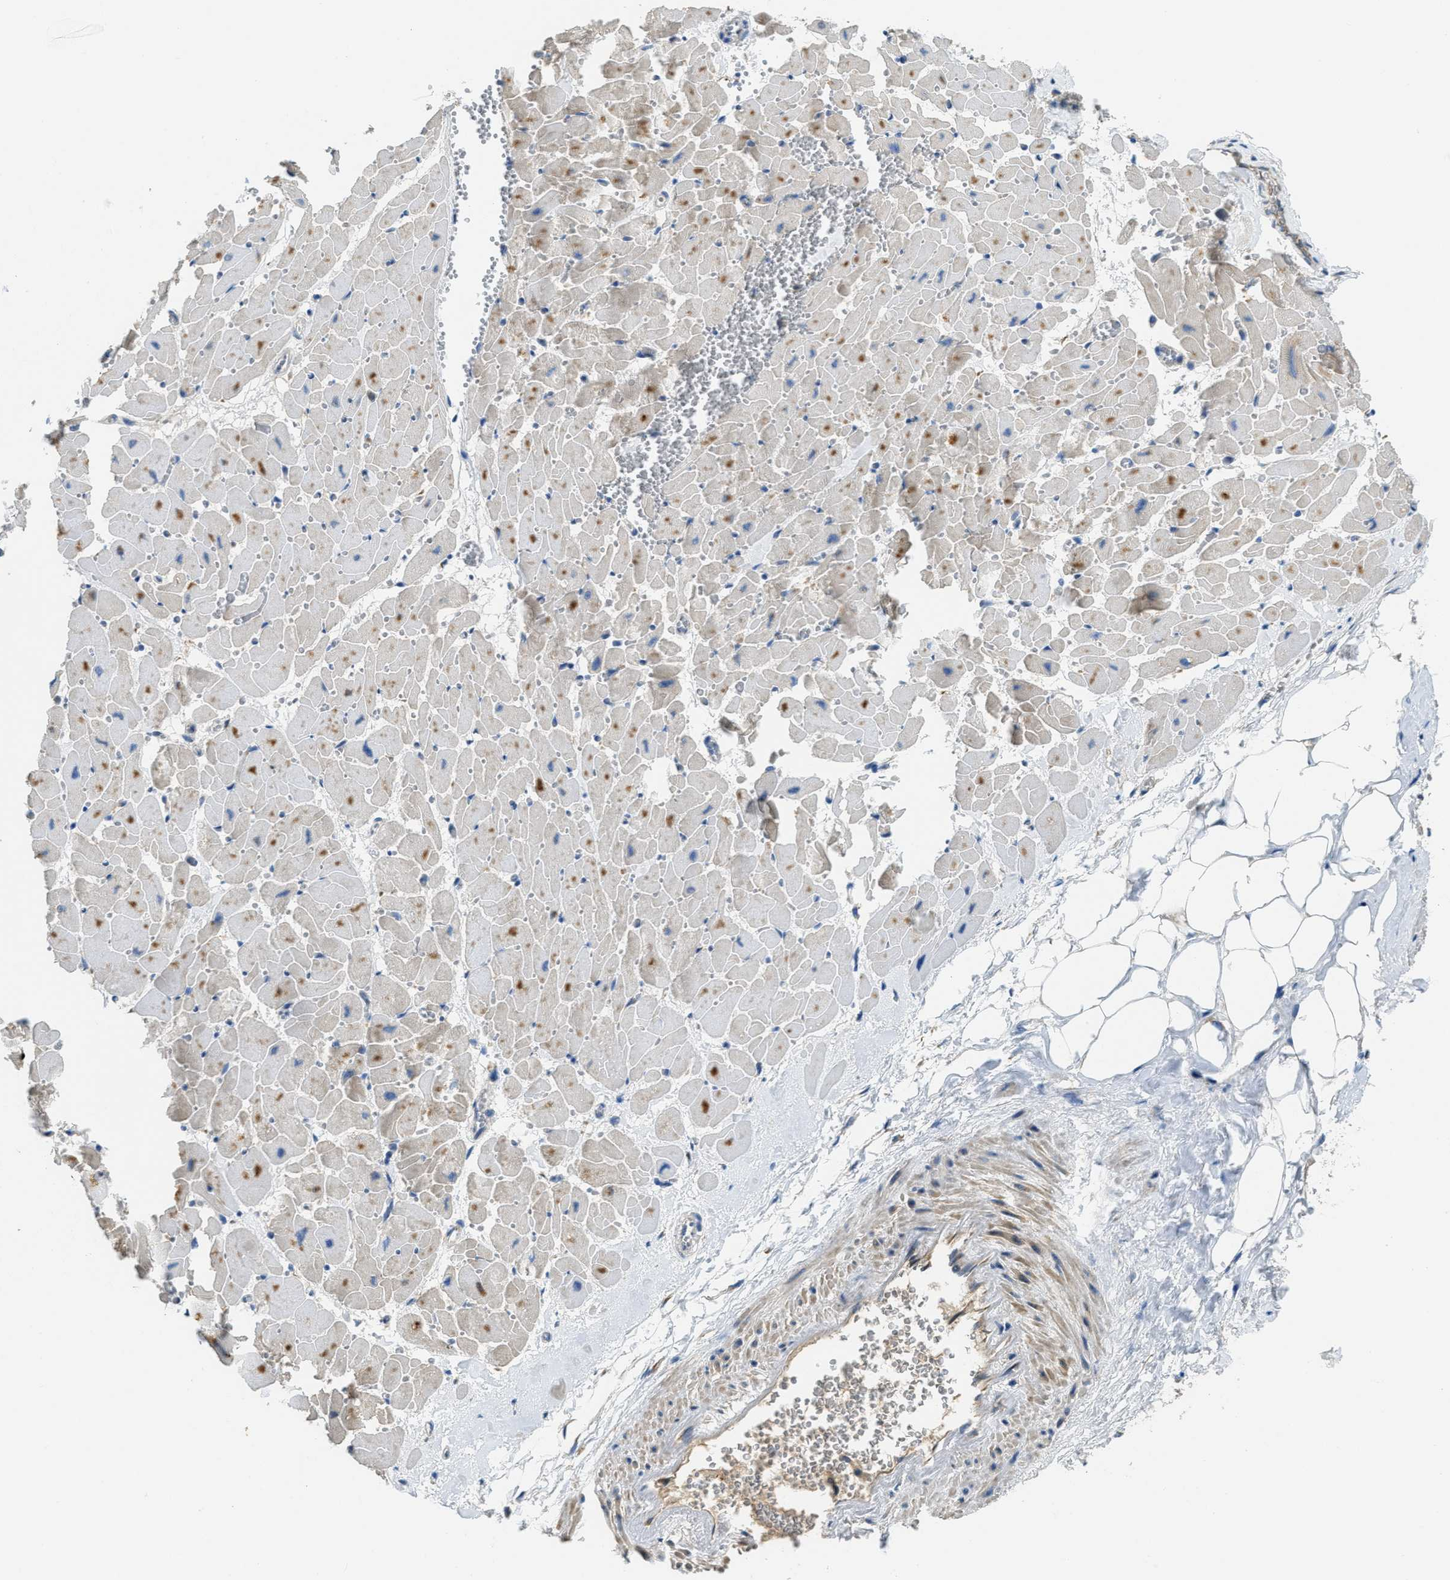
{"staining": {"intensity": "moderate", "quantity": "<25%", "location": "cytoplasmic/membranous"}, "tissue": "heart muscle", "cell_type": "Cardiomyocytes", "image_type": "normal", "snomed": [{"axis": "morphology", "description": "Normal tissue, NOS"}, {"axis": "topography", "description": "Heart"}], "caption": "The micrograph shows immunohistochemical staining of unremarkable heart muscle. There is moderate cytoplasmic/membranous expression is seen in approximately <25% of cardiomyocytes.", "gene": "SSR1", "patient": {"sex": "female", "age": 19}}